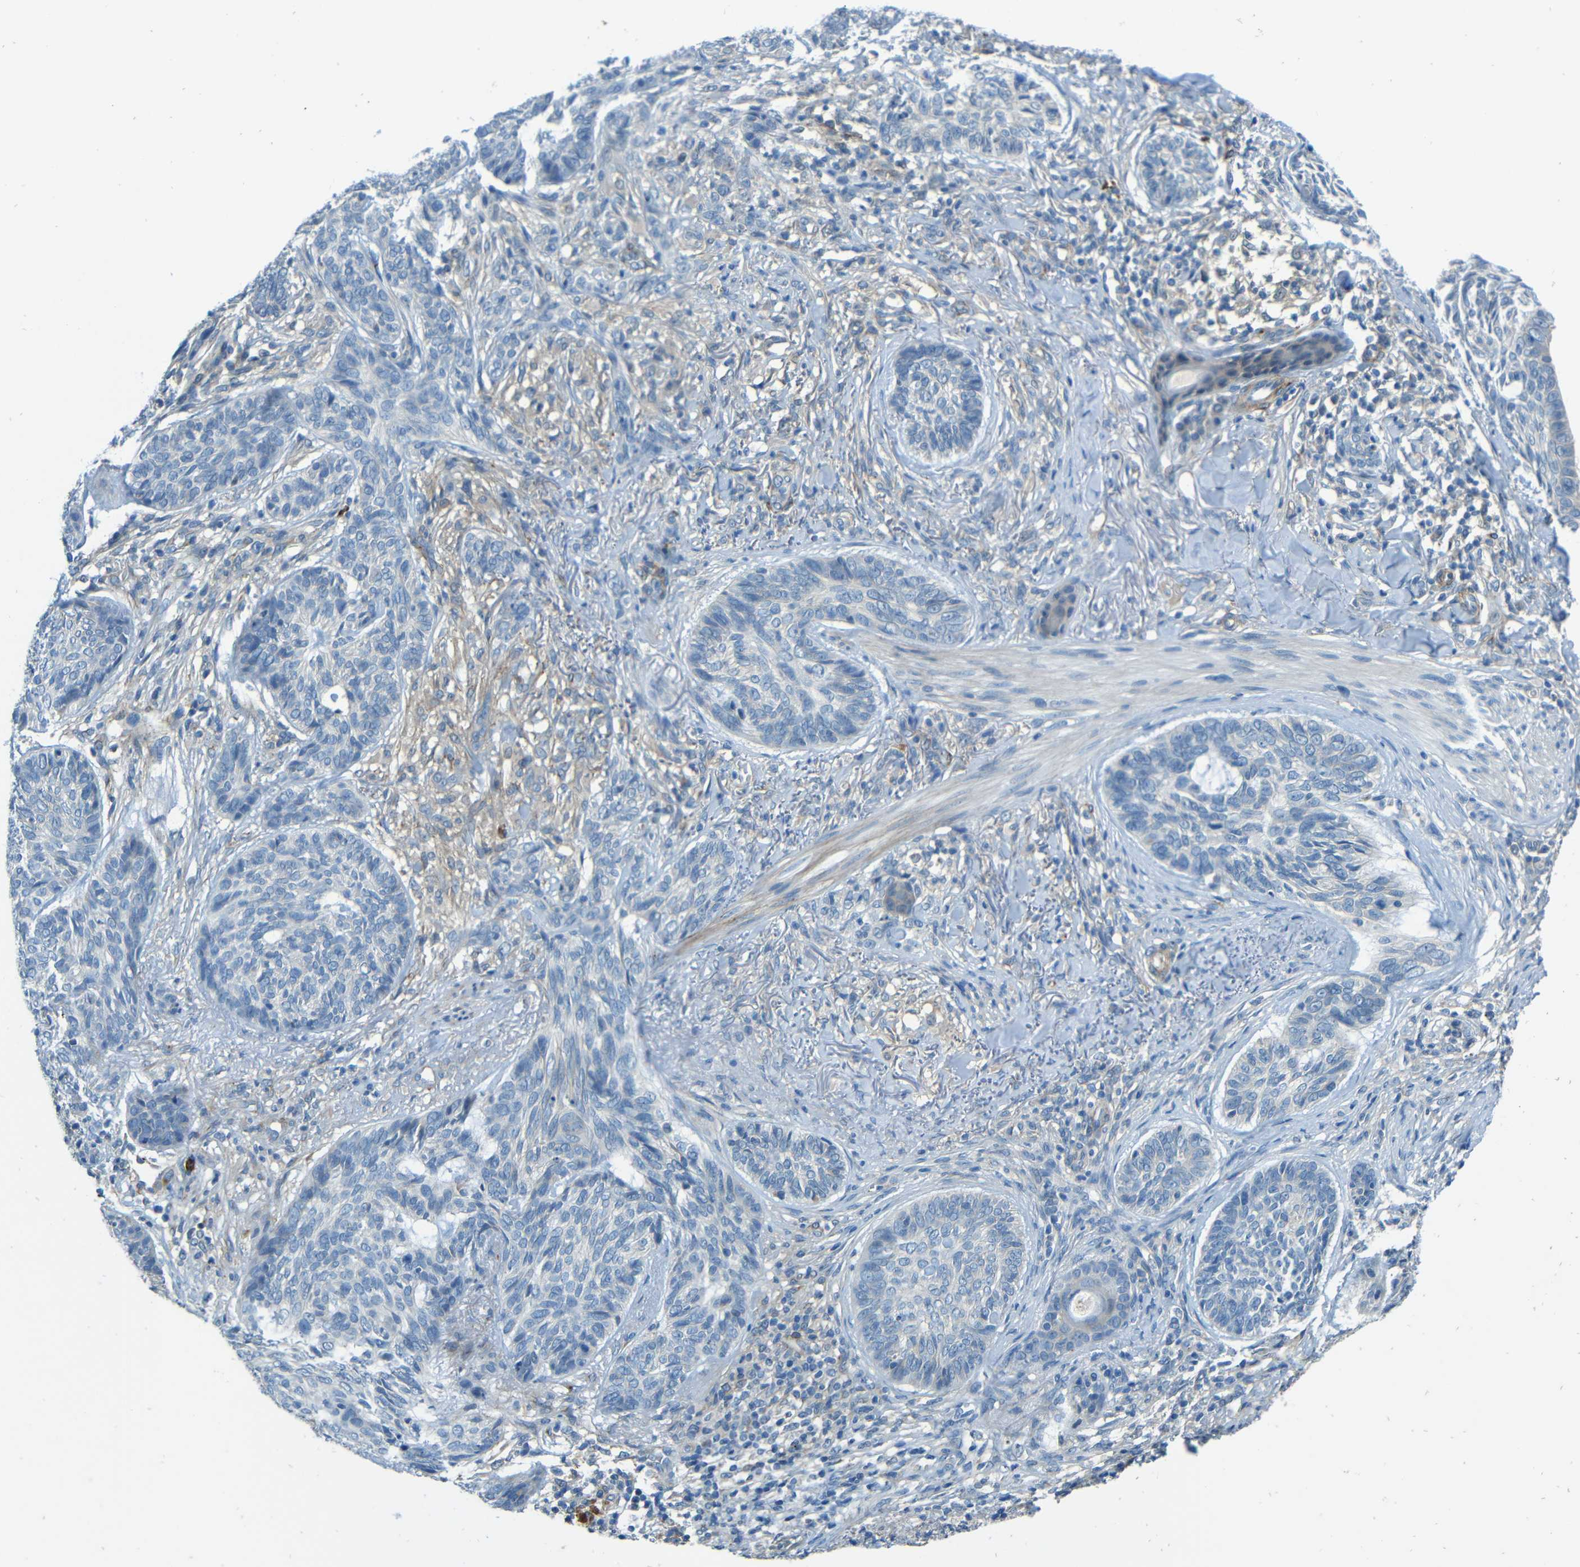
{"staining": {"intensity": "negative", "quantity": "none", "location": "none"}, "tissue": "skin cancer", "cell_type": "Tumor cells", "image_type": "cancer", "snomed": [{"axis": "morphology", "description": "Basal cell carcinoma"}, {"axis": "topography", "description": "Skin"}], "caption": "This is an immunohistochemistry (IHC) histopathology image of human skin cancer. There is no staining in tumor cells.", "gene": "CYP26B1", "patient": {"sex": "male", "age": 43}}